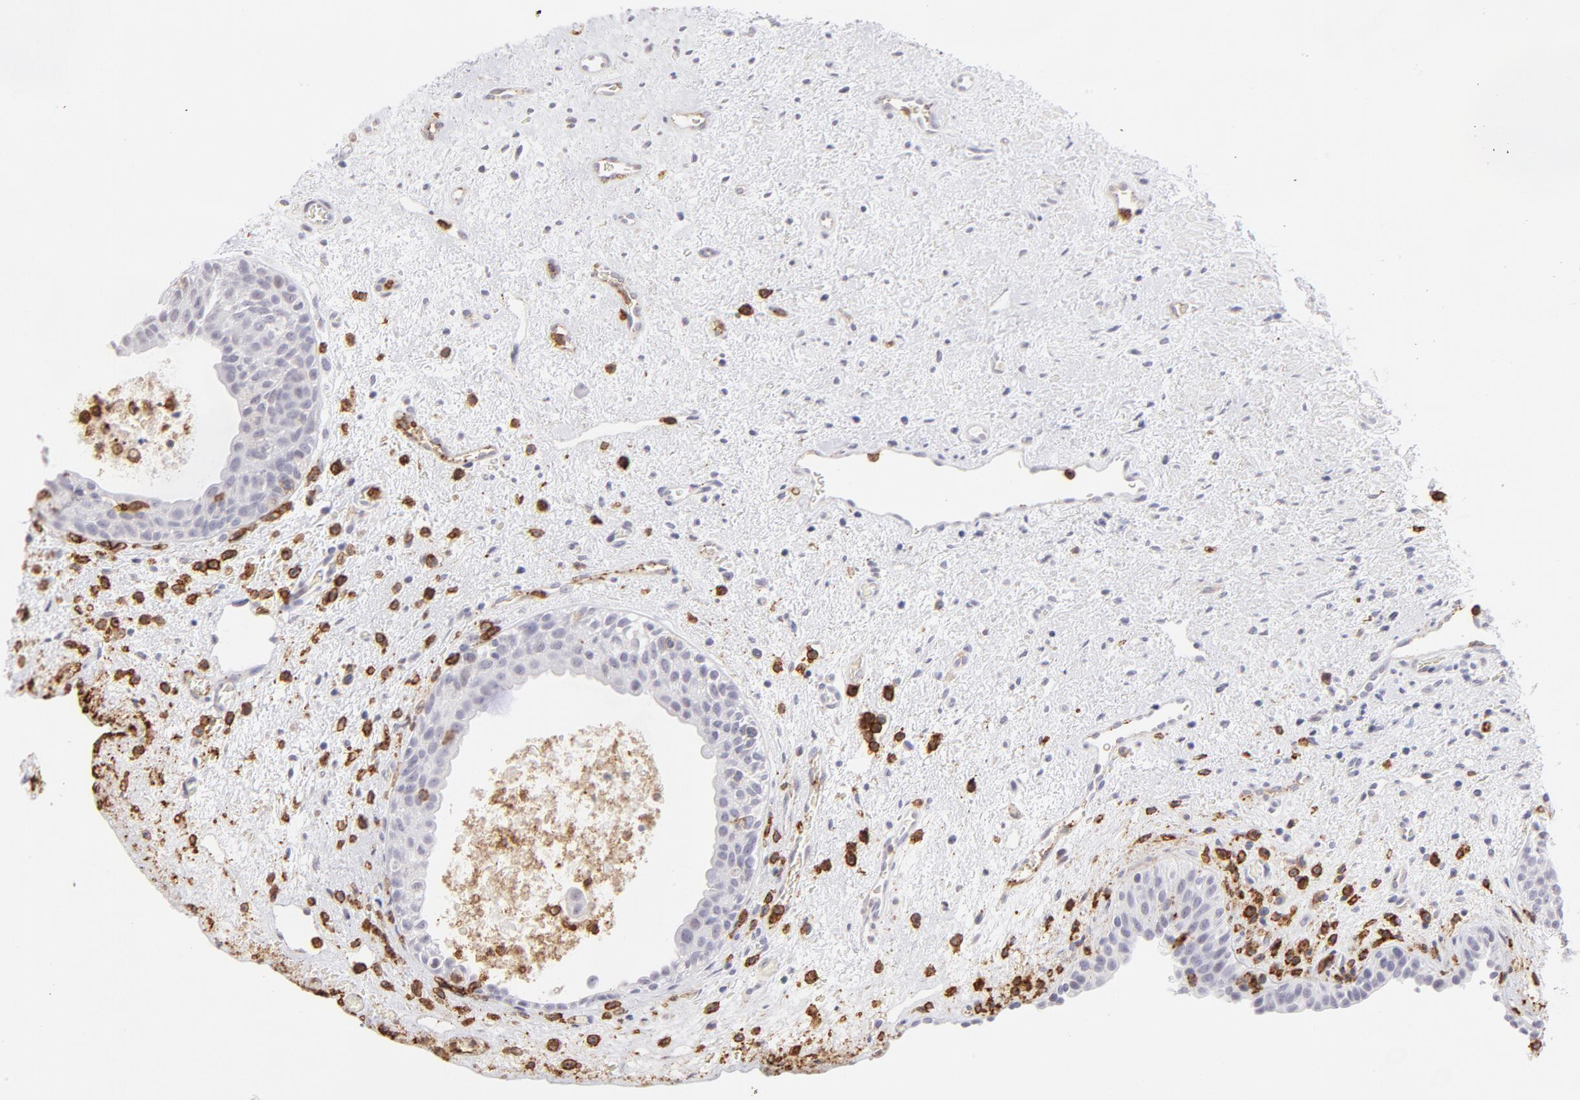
{"staining": {"intensity": "negative", "quantity": "none", "location": "none"}, "tissue": "urinary bladder", "cell_type": "Urothelial cells", "image_type": "normal", "snomed": [{"axis": "morphology", "description": "Normal tissue, NOS"}, {"axis": "topography", "description": "Urinary bladder"}], "caption": "Urothelial cells are negative for brown protein staining in unremarkable urinary bladder. (Stains: DAB immunohistochemistry with hematoxylin counter stain, Microscopy: brightfield microscopy at high magnification).", "gene": "LTB4R", "patient": {"sex": "male", "age": 48}}